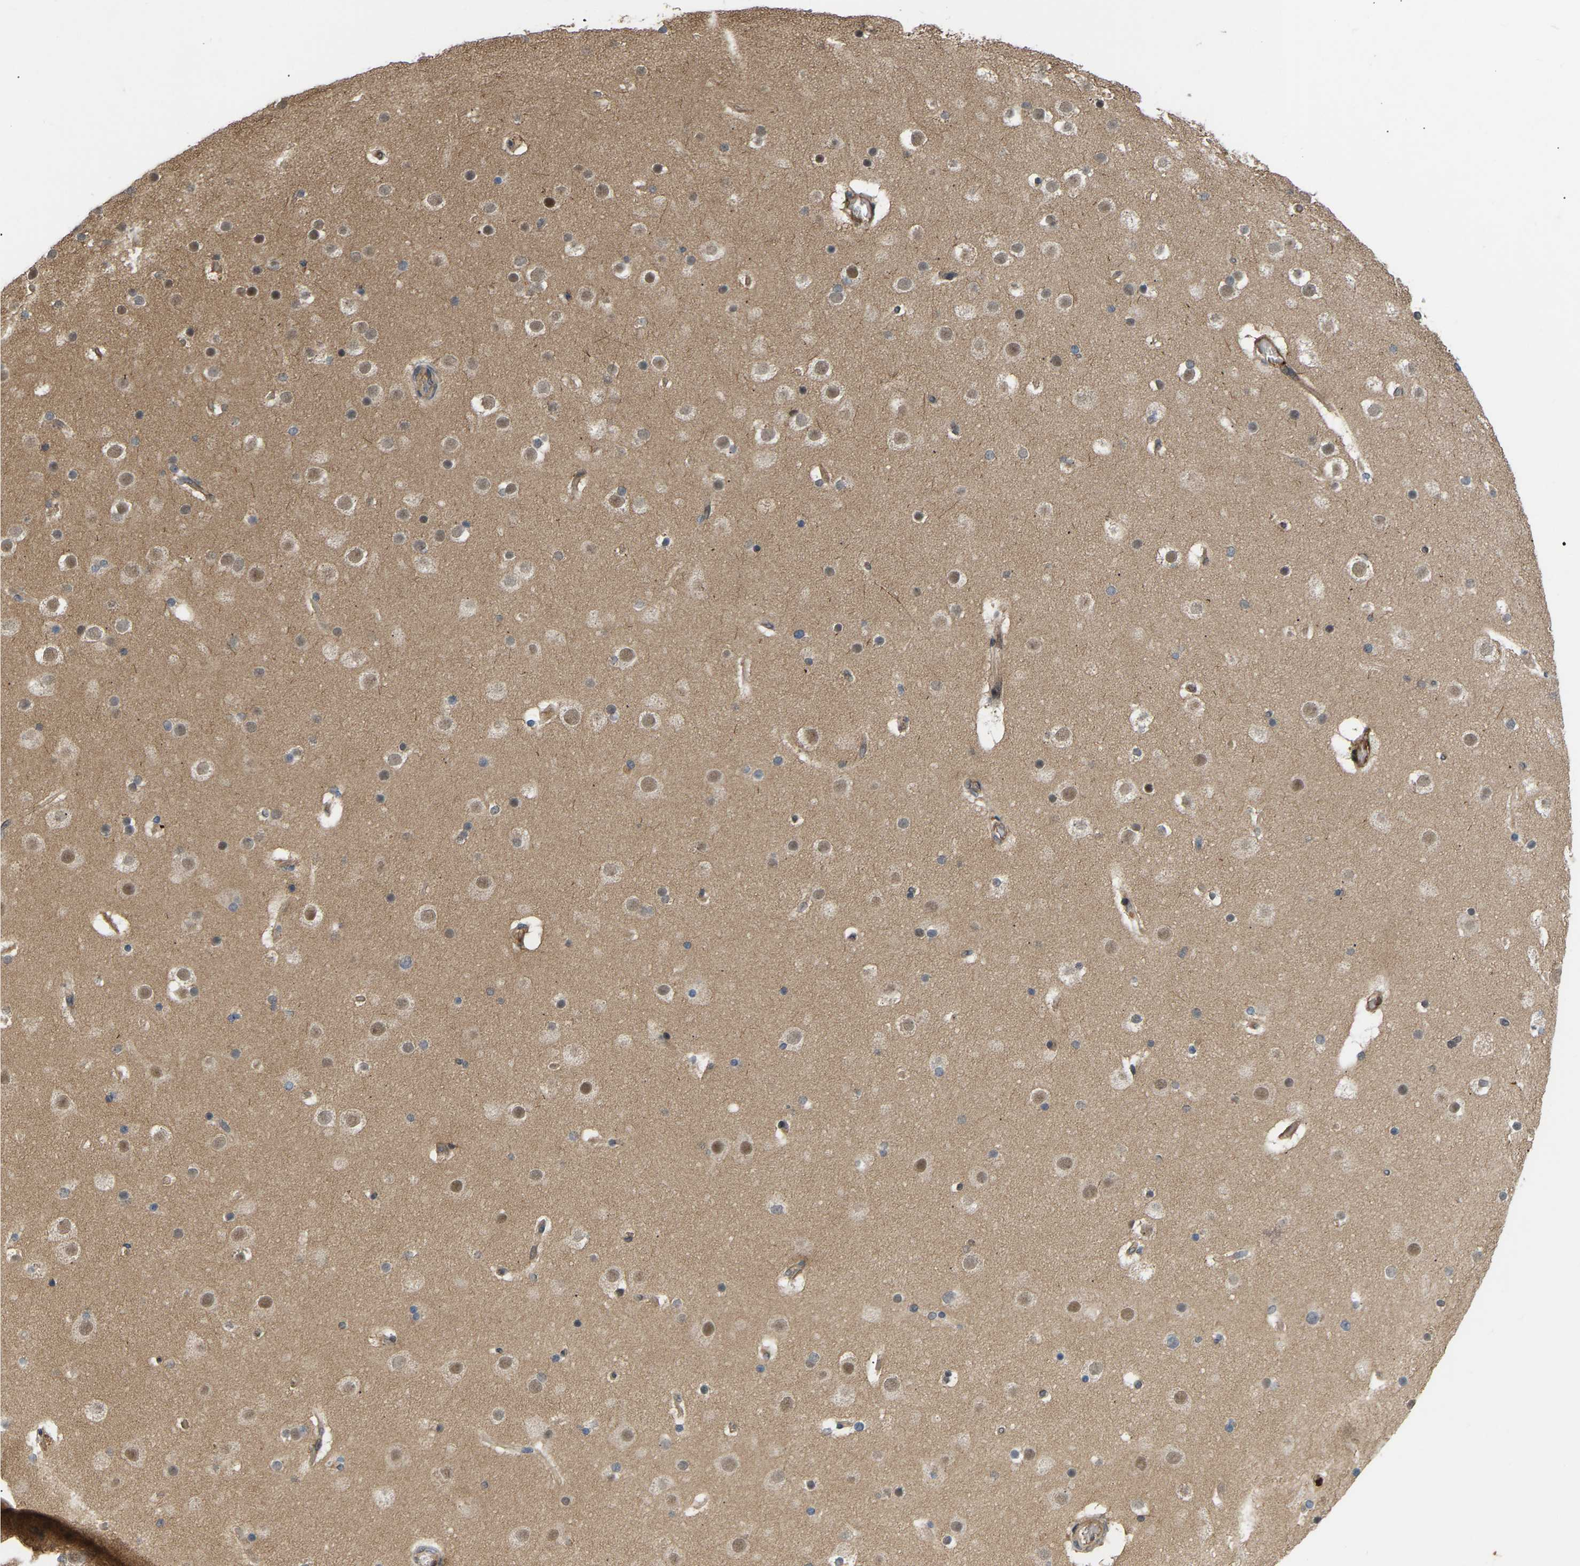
{"staining": {"intensity": "moderate", "quantity": ">75%", "location": "cytoplasmic/membranous"}, "tissue": "cerebral cortex", "cell_type": "Endothelial cells", "image_type": "normal", "snomed": [{"axis": "morphology", "description": "Normal tissue, NOS"}, {"axis": "topography", "description": "Cerebral cortex"}], "caption": "Moderate cytoplasmic/membranous staining for a protein is present in approximately >75% of endothelial cells of normal cerebral cortex using IHC.", "gene": "LIMK2", "patient": {"sex": "male", "age": 57}}